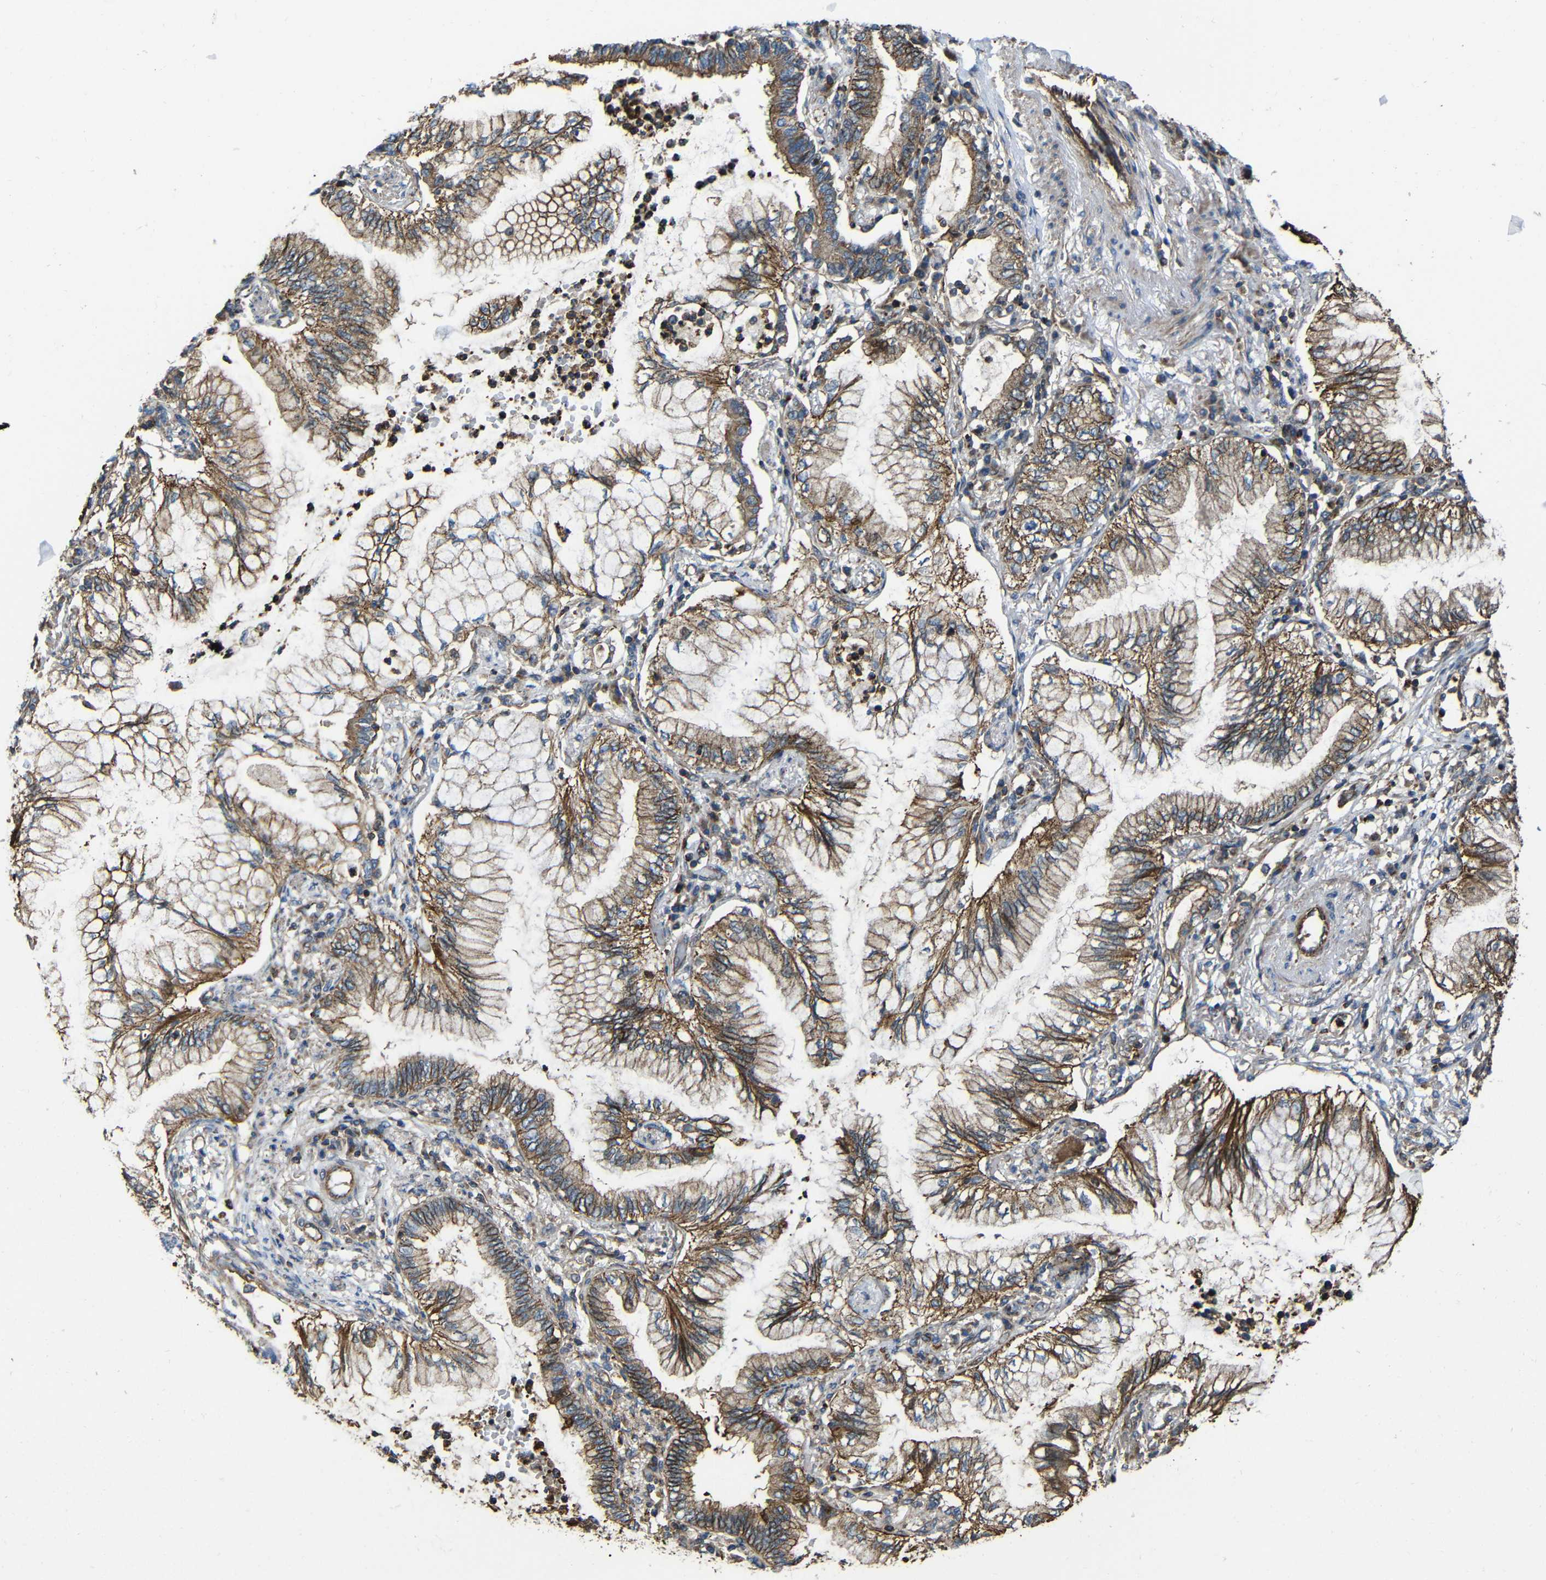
{"staining": {"intensity": "moderate", "quantity": ">75%", "location": "cytoplasmic/membranous"}, "tissue": "lung cancer", "cell_type": "Tumor cells", "image_type": "cancer", "snomed": [{"axis": "morphology", "description": "Normal tissue, NOS"}, {"axis": "morphology", "description": "Adenocarcinoma, NOS"}, {"axis": "topography", "description": "Bronchus"}, {"axis": "topography", "description": "Lung"}], "caption": "The image exhibits staining of lung cancer, revealing moderate cytoplasmic/membranous protein positivity (brown color) within tumor cells.", "gene": "PTCH1", "patient": {"sex": "female", "age": 70}}